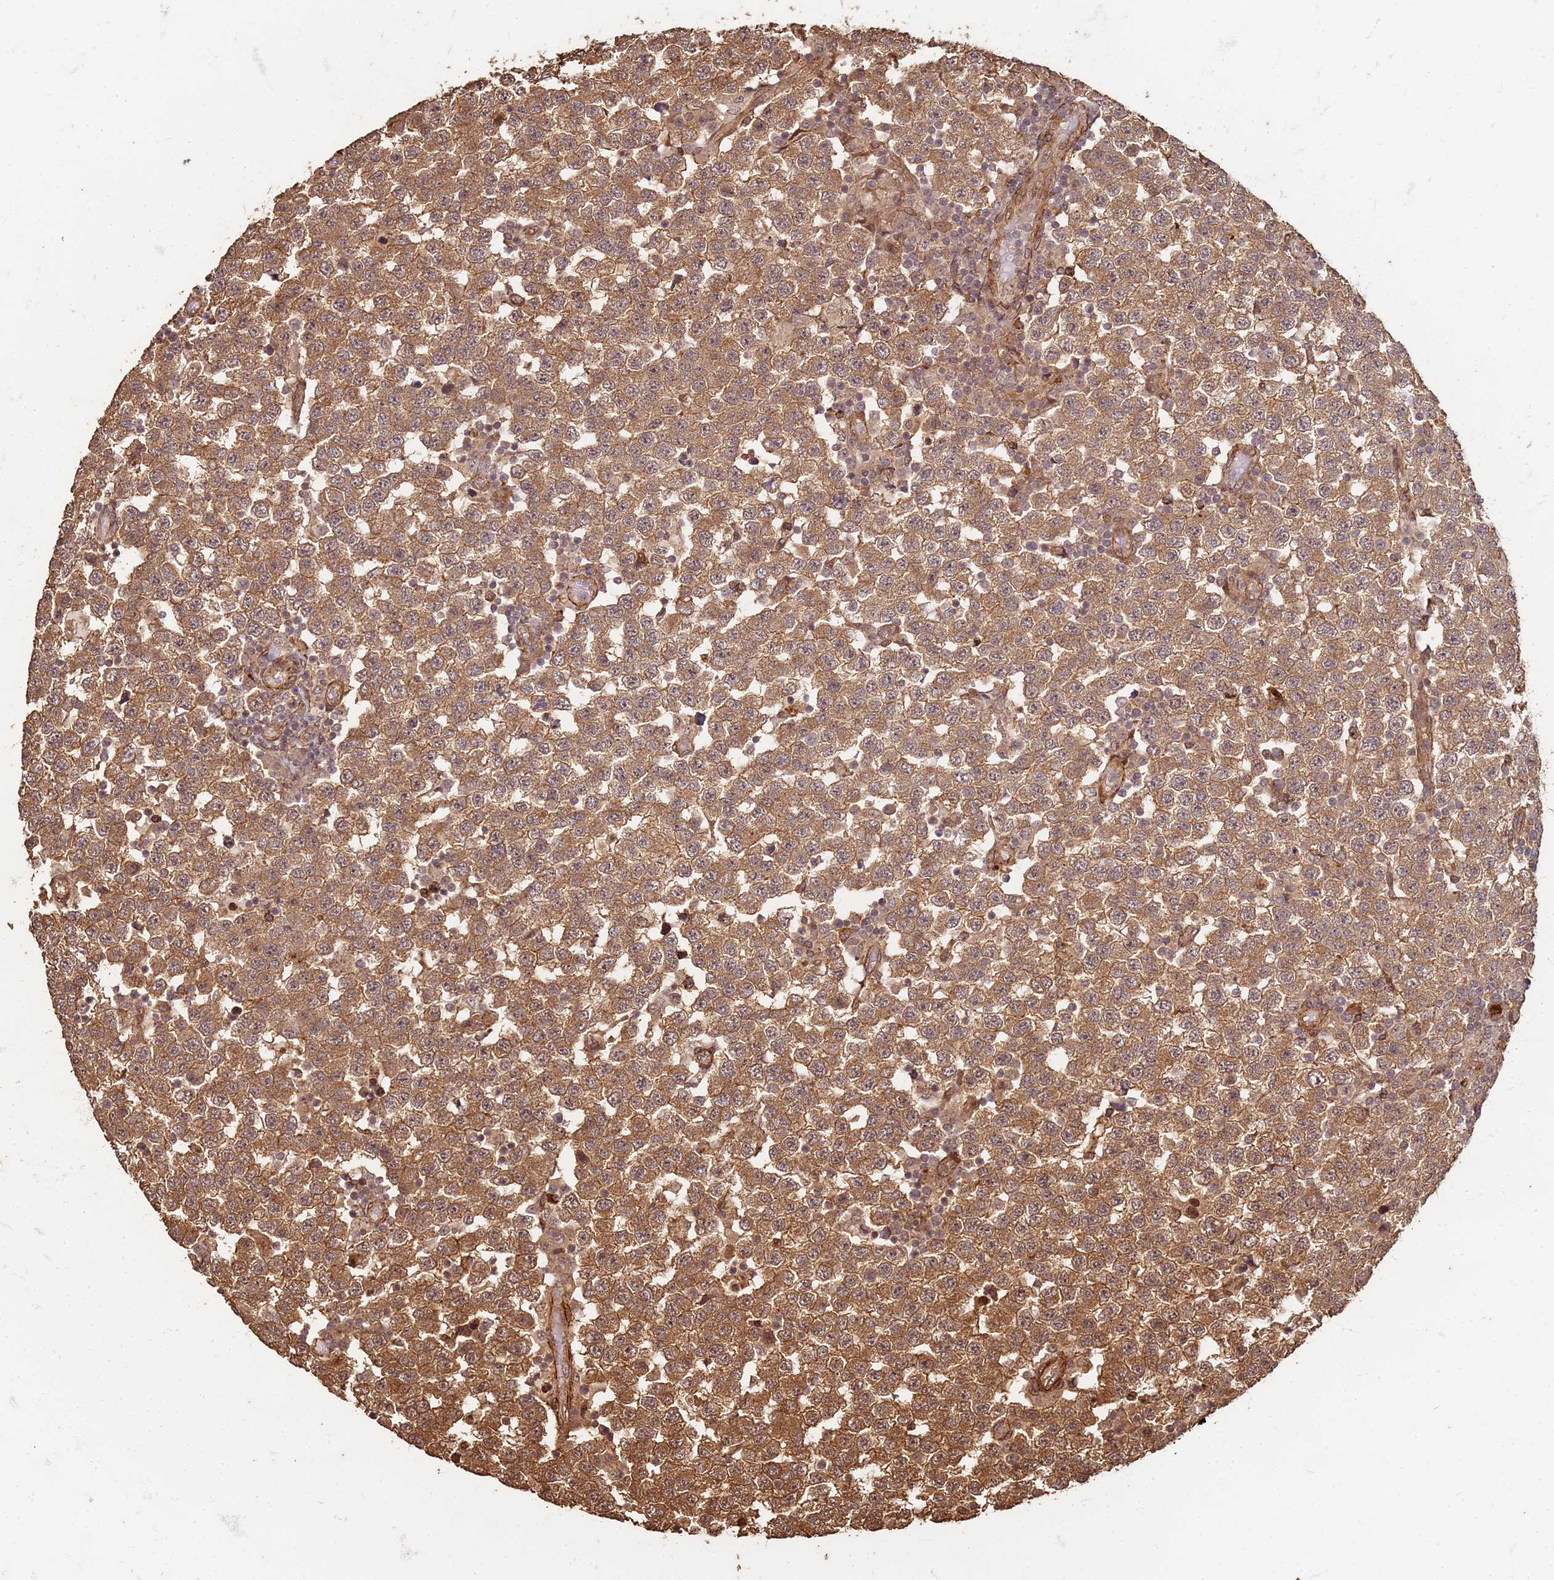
{"staining": {"intensity": "moderate", "quantity": ">75%", "location": "cytoplasmic/membranous"}, "tissue": "testis cancer", "cell_type": "Tumor cells", "image_type": "cancer", "snomed": [{"axis": "morphology", "description": "Seminoma, NOS"}, {"axis": "topography", "description": "Testis"}], "caption": "Testis seminoma stained with IHC exhibits moderate cytoplasmic/membranous positivity in approximately >75% of tumor cells. (DAB IHC with brightfield microscopy, high magnification).", "gene": "KIF26A", "patient": {"sex": "male", "age": 34}}